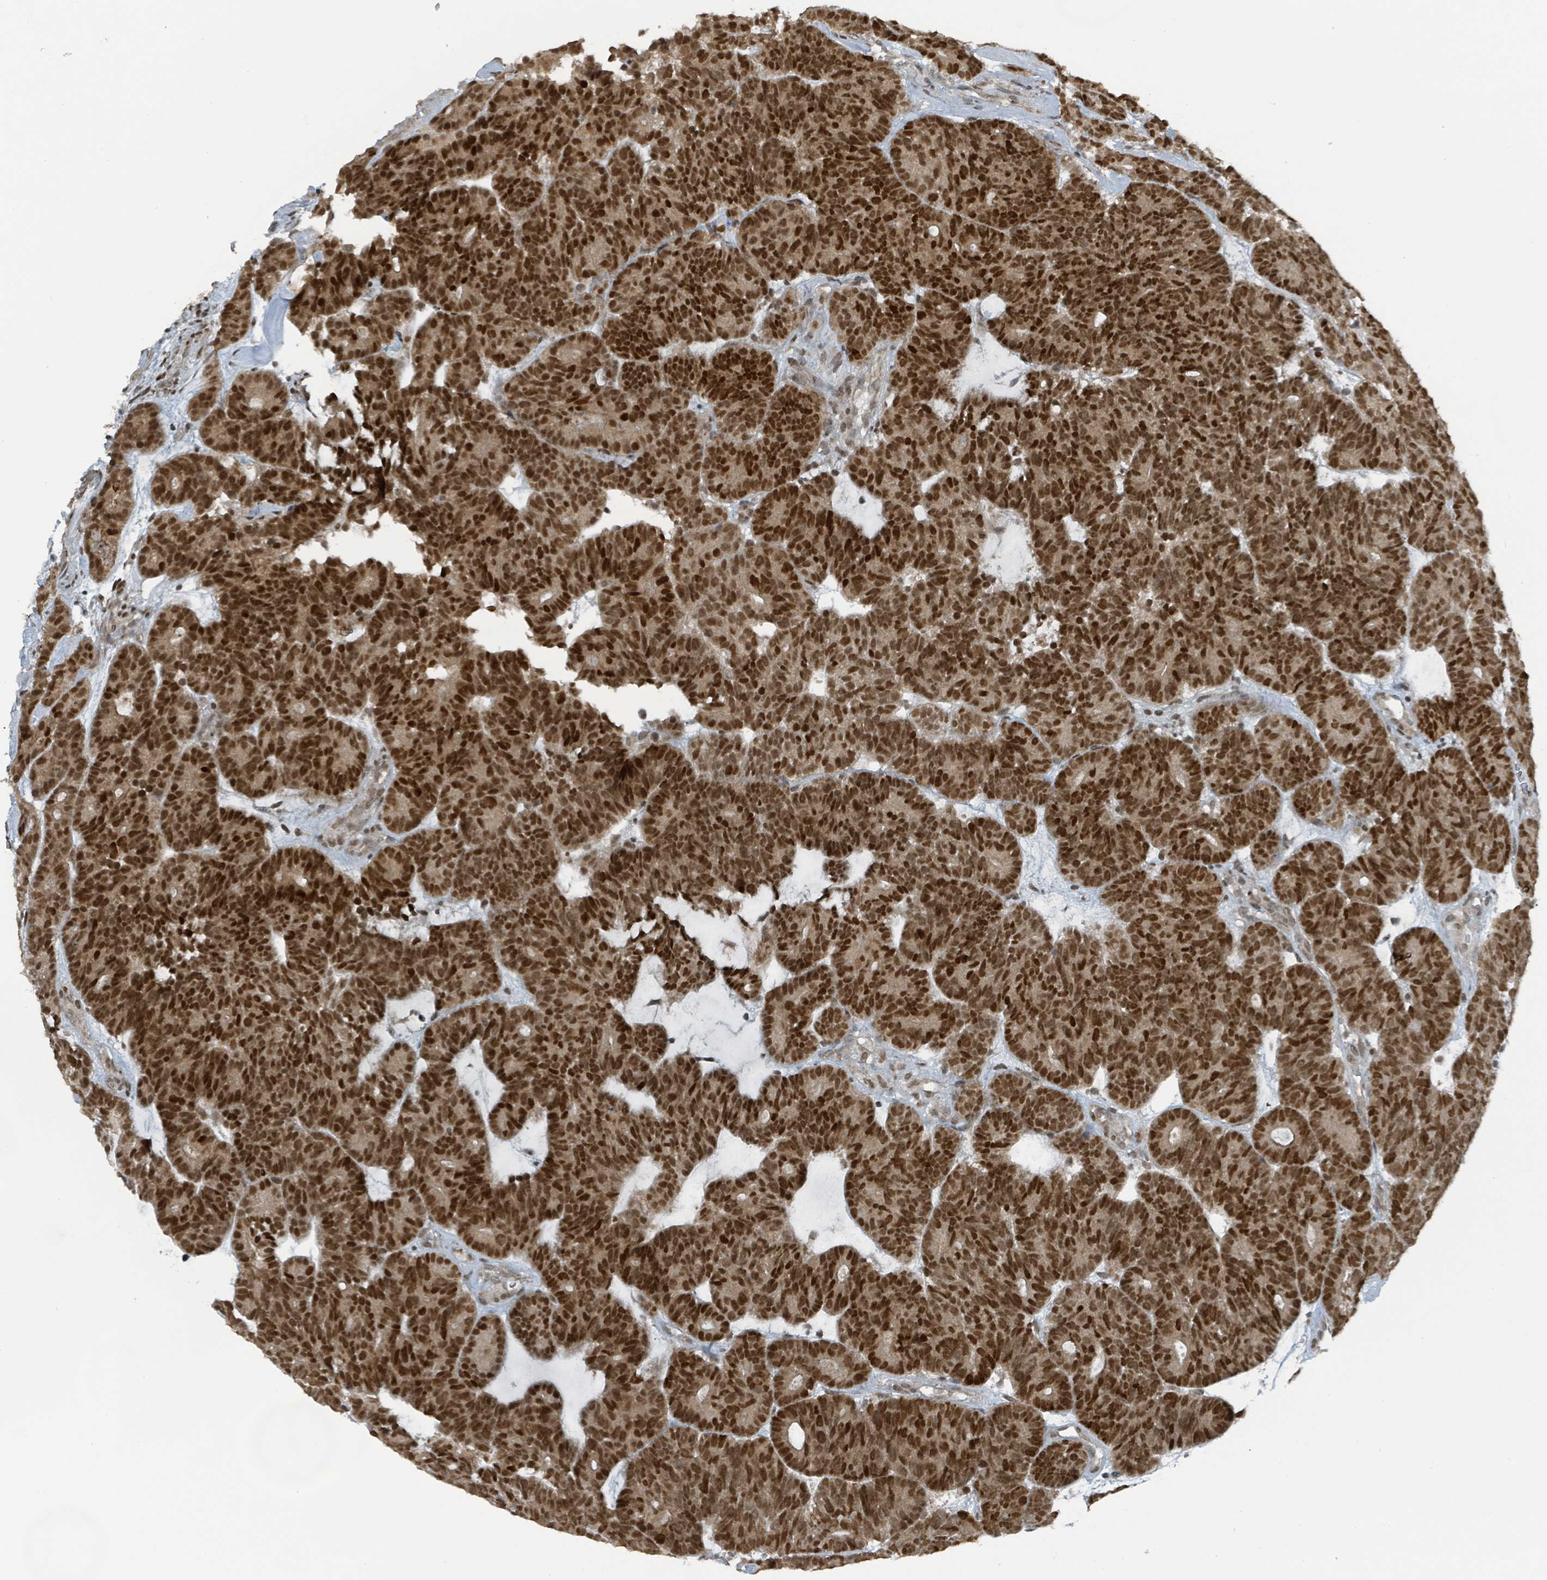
{"staining": {"intensity": "strong", "quantity": ">75%", "location": "nuclear"}, "tissue": "head and neck cancer", "cell_type": "Tumor cells", "image_type": "cancer", "snomed": [{"axis": "morphology", "description": "Adenocarcinoma, NOS"}, {"axis": "topography", "description": "Head-Neck"}], "caption": "Head and neck cancer (adenocarcinoma) stained with DAB immunohistochemistry displays high levels of strong nuclear staining in approximately >75% of tumor cells.", "gene": "PHIP", "patient": {"sex": "female", "age": 81}}